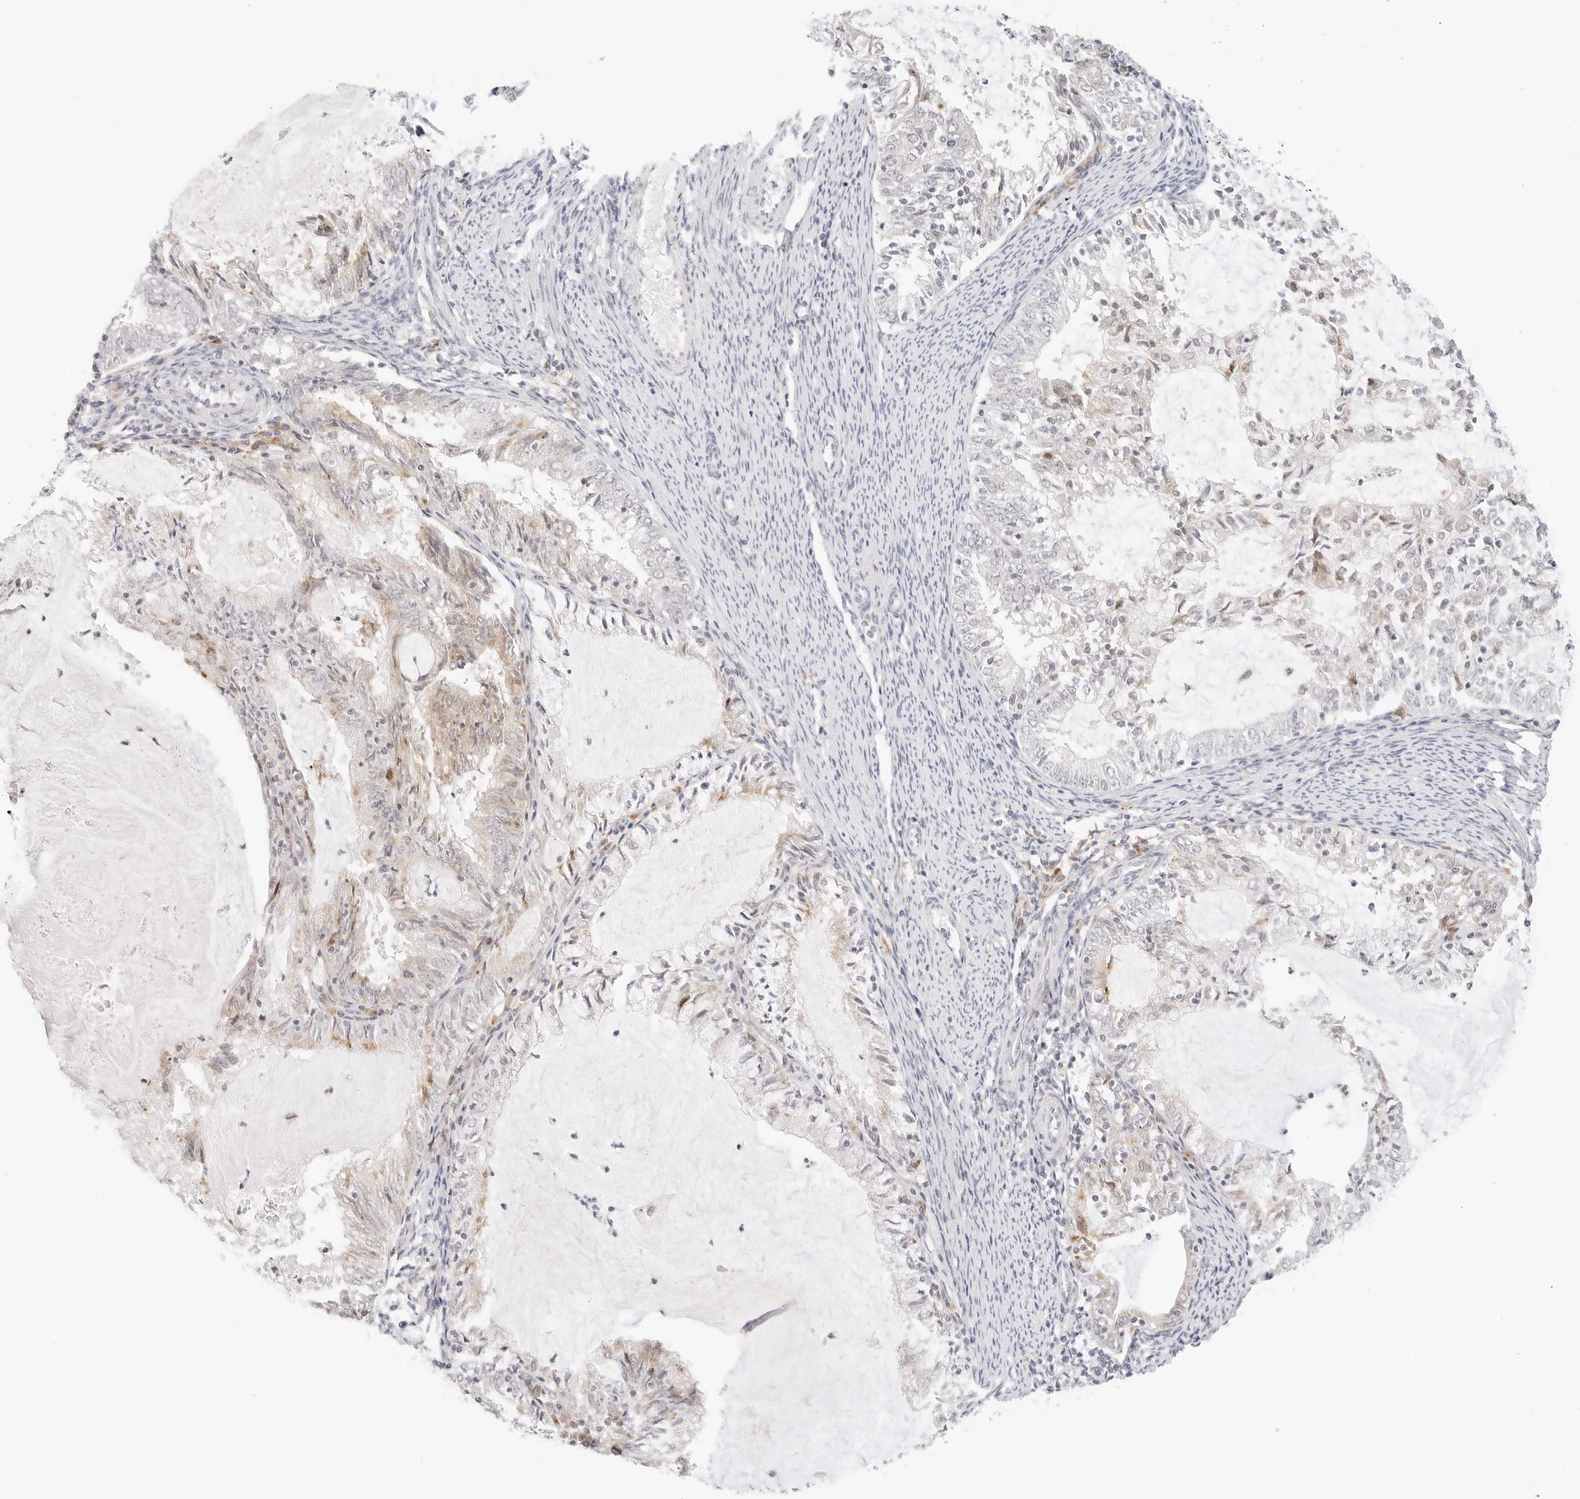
{"staining": {"intensity": "weak", "quantity": "<25%", "location": "cytoplasmic/membranous"}, "tissue": "endometrial cancer", "cell_type": "Tumor cells", "image_type": "cancer", "snomed": [{"axis": "morphology", "description": "Adenocarcinoma, NOS"}, {"axis": "topography", "description": "Endometrium"}], "caption": "Tumor cells are negative for protein expression in human endometrial cancer (adenocarcinoma). The staining is performed using DAB brown chromogen with nuclei counter-stained in using hematoxylin.", "gene": "XKR4", "patient": {"sex": "female", "age": 57}}